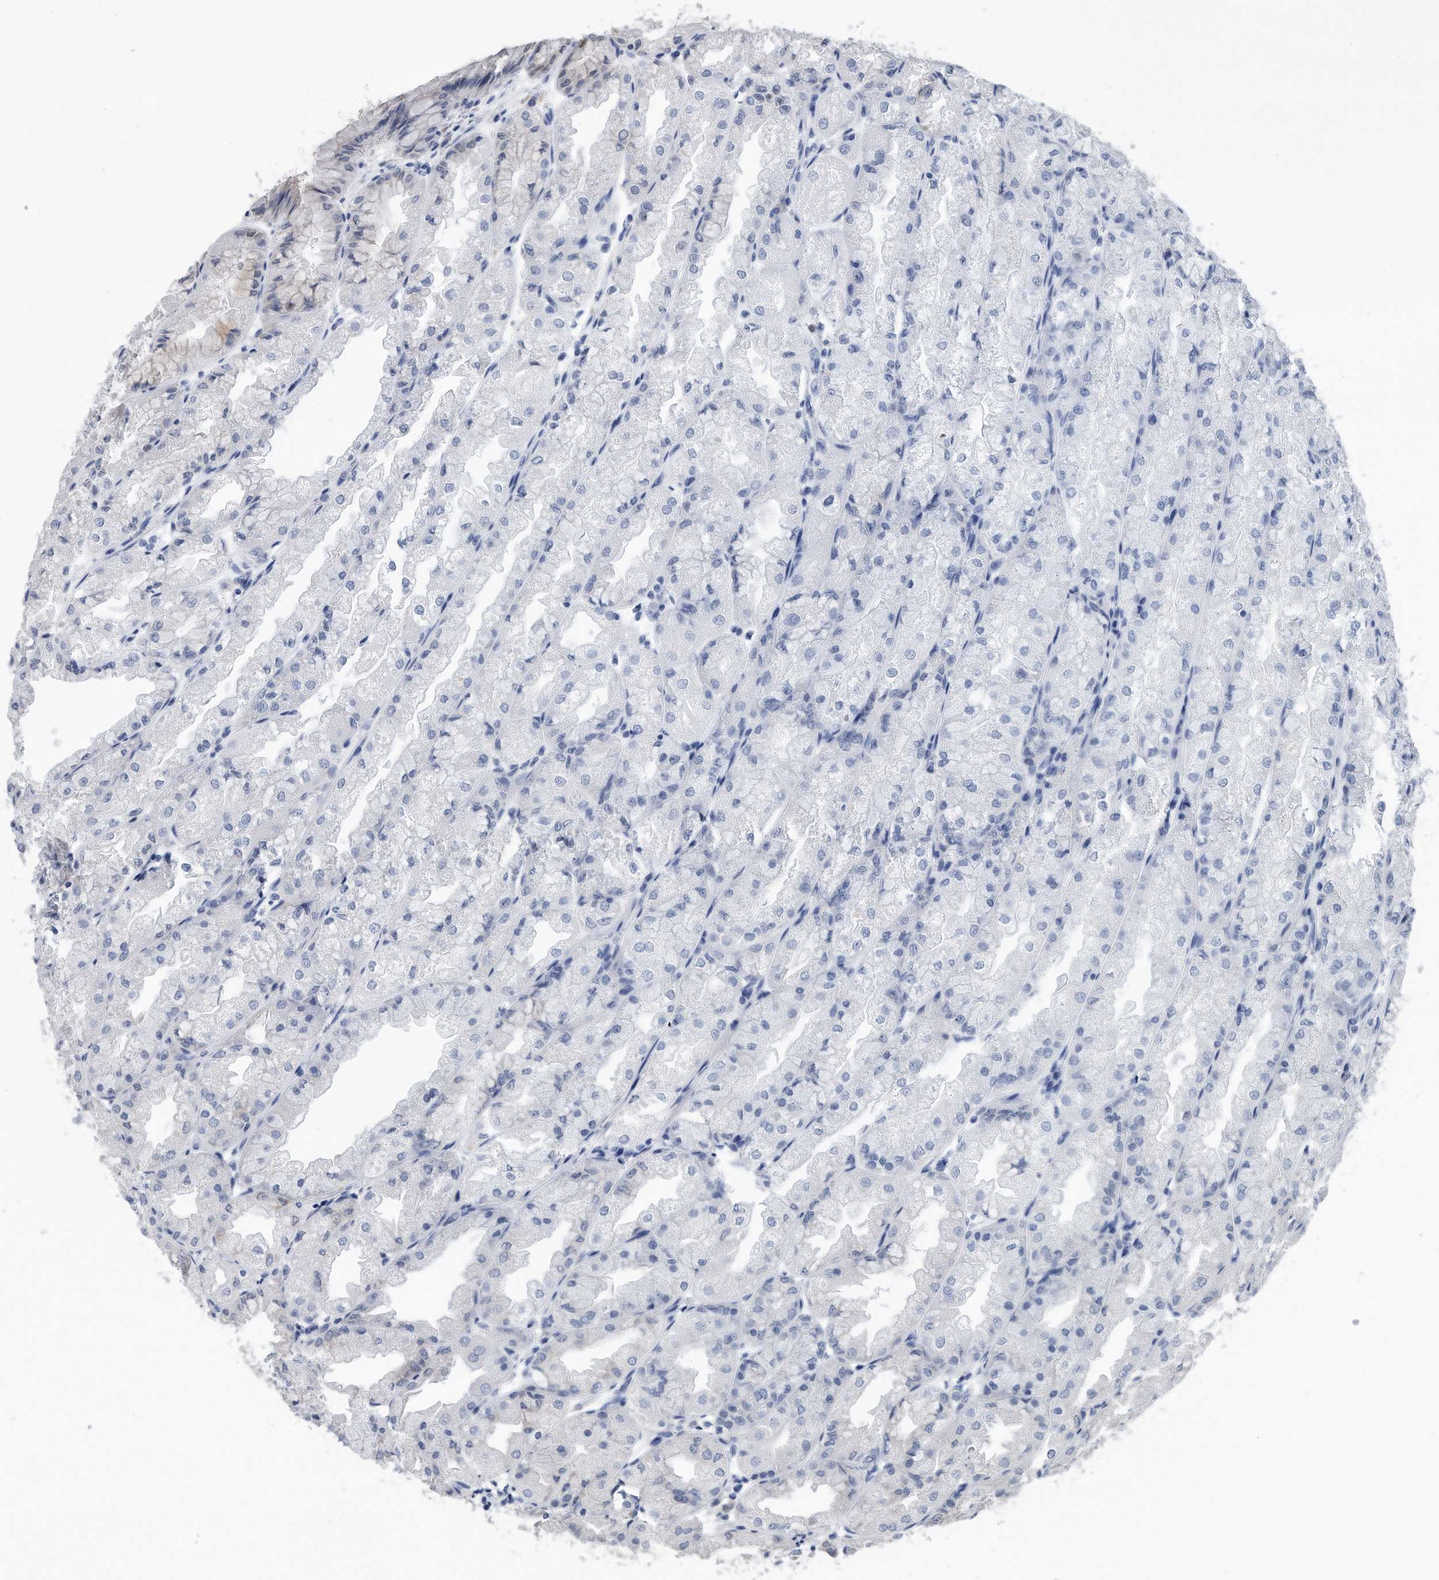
{"staining": {"intensity": "moderate", "quantity": "<25%", "location": "nuclear"}, "tissue": "stomach", "cell_type": "Glandular cells", "image_type": "normal", "snomed": [{"axis": "morphology", "description": "Normal tissue, NOS"}, {"axis": "topography", "description": "Stomach, upper"}], "caption": "Stomach stained with immunohistochemistry shows moderate nuclear expression in approximately <25% of glandular cells.", "gene": "PCNA", "patient": {"sex": "male", "age": 47}}